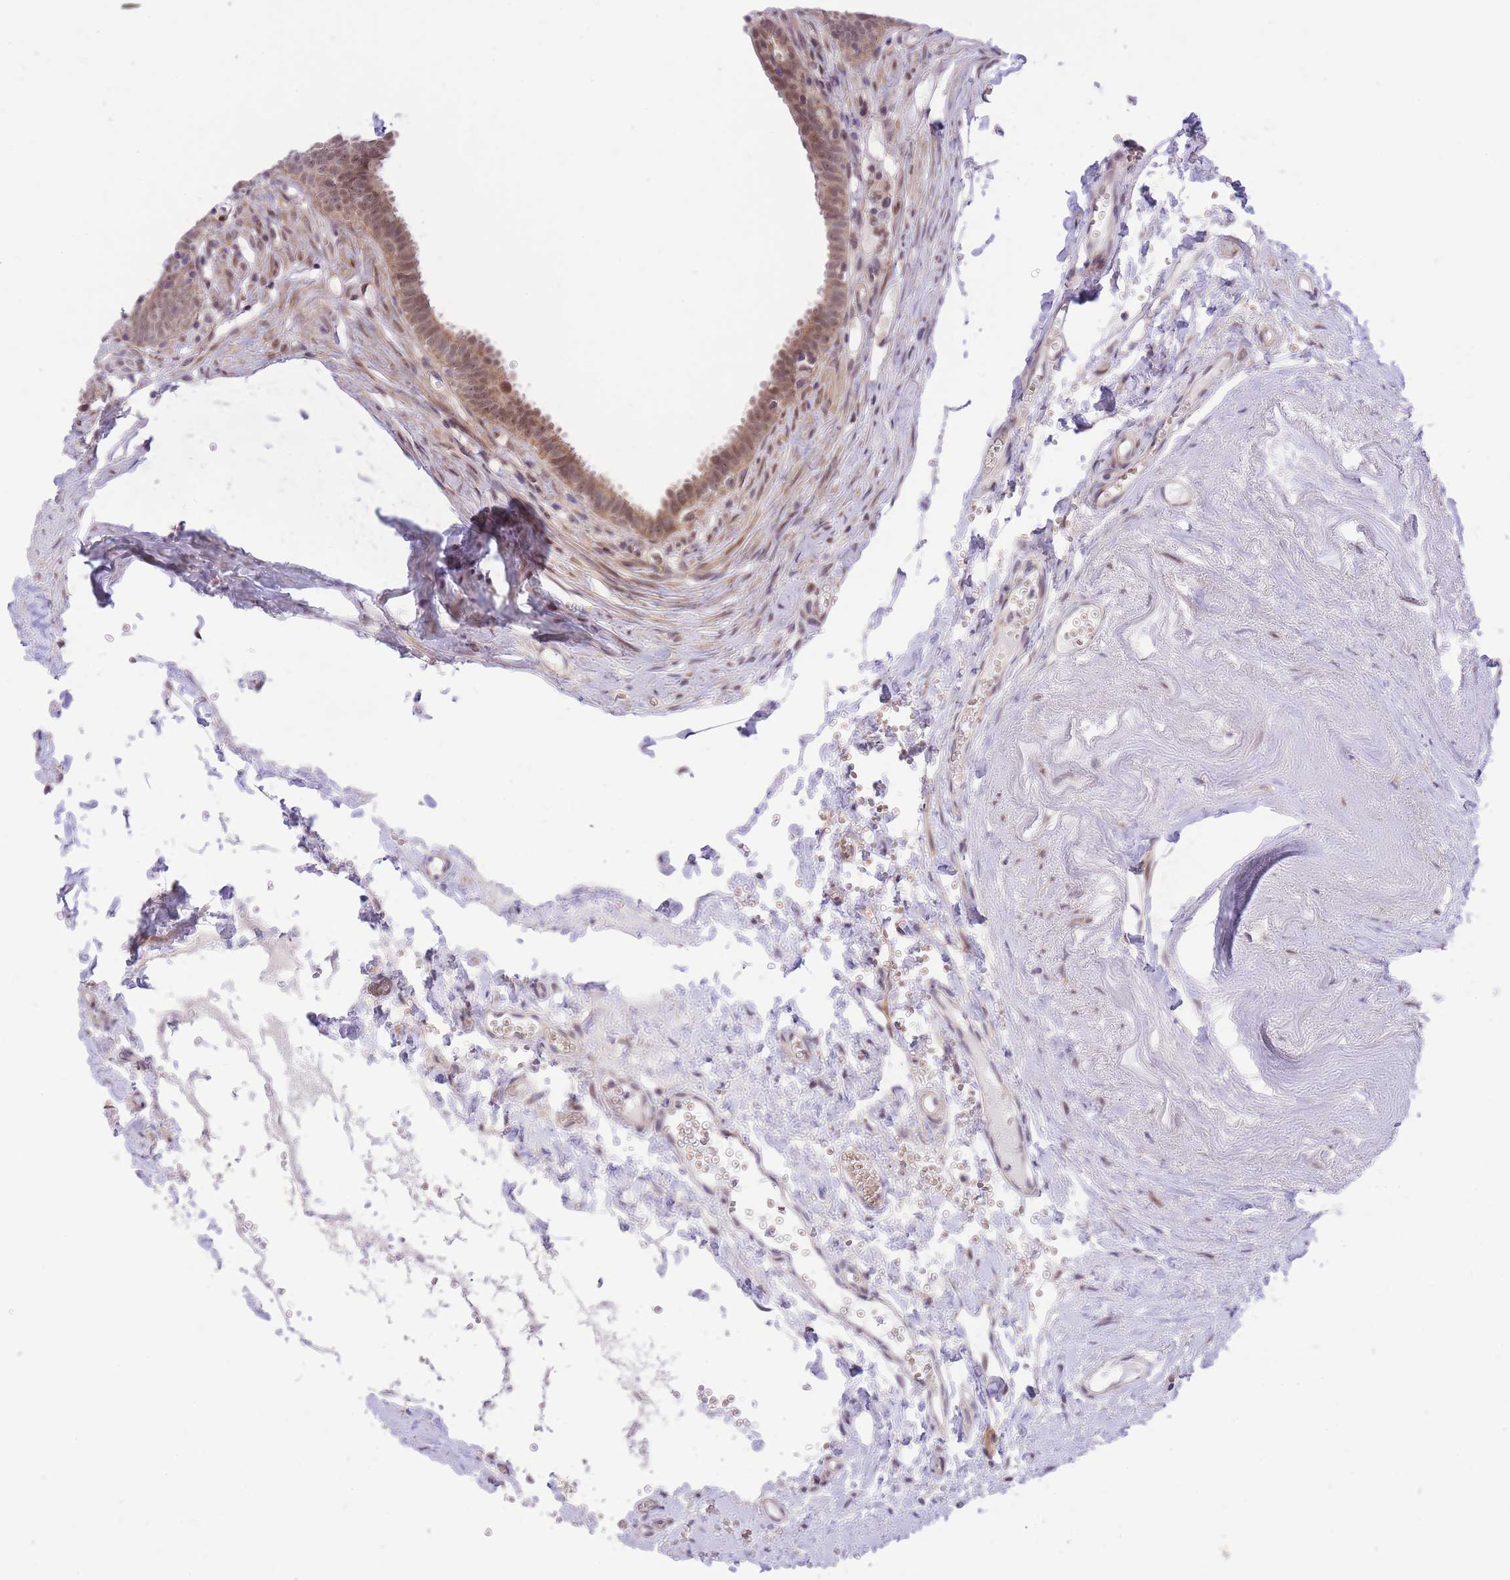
{"staining": {"intensity": "moderate", "quantity": "25%-75%", "location": "cytoplasmic/membranous,nuclear"}, "tissue": "fallopian tube", "cell_type": "Glandular cells", "image_type": "normal", "snomed": [{"axis": "morphology", "description": "Normal tissue, NOS"}, {"axis": "morphology", "description": "Carcinoma, NOS"}, {"axis": "topography", "description": "Fallopian tube"}, {"axis": "topography", "description": "Ovary"}], "caption": "The image reveals staining of benign fallopian tube, revealing moderate cytoplasmic/membranous,nuclear protein staining (brown color) within glandular cells. (IHC, brightfield microscopy, high magnification).", "gene": "MINDY2", "patient": {"sex": "female", "age": 59}}